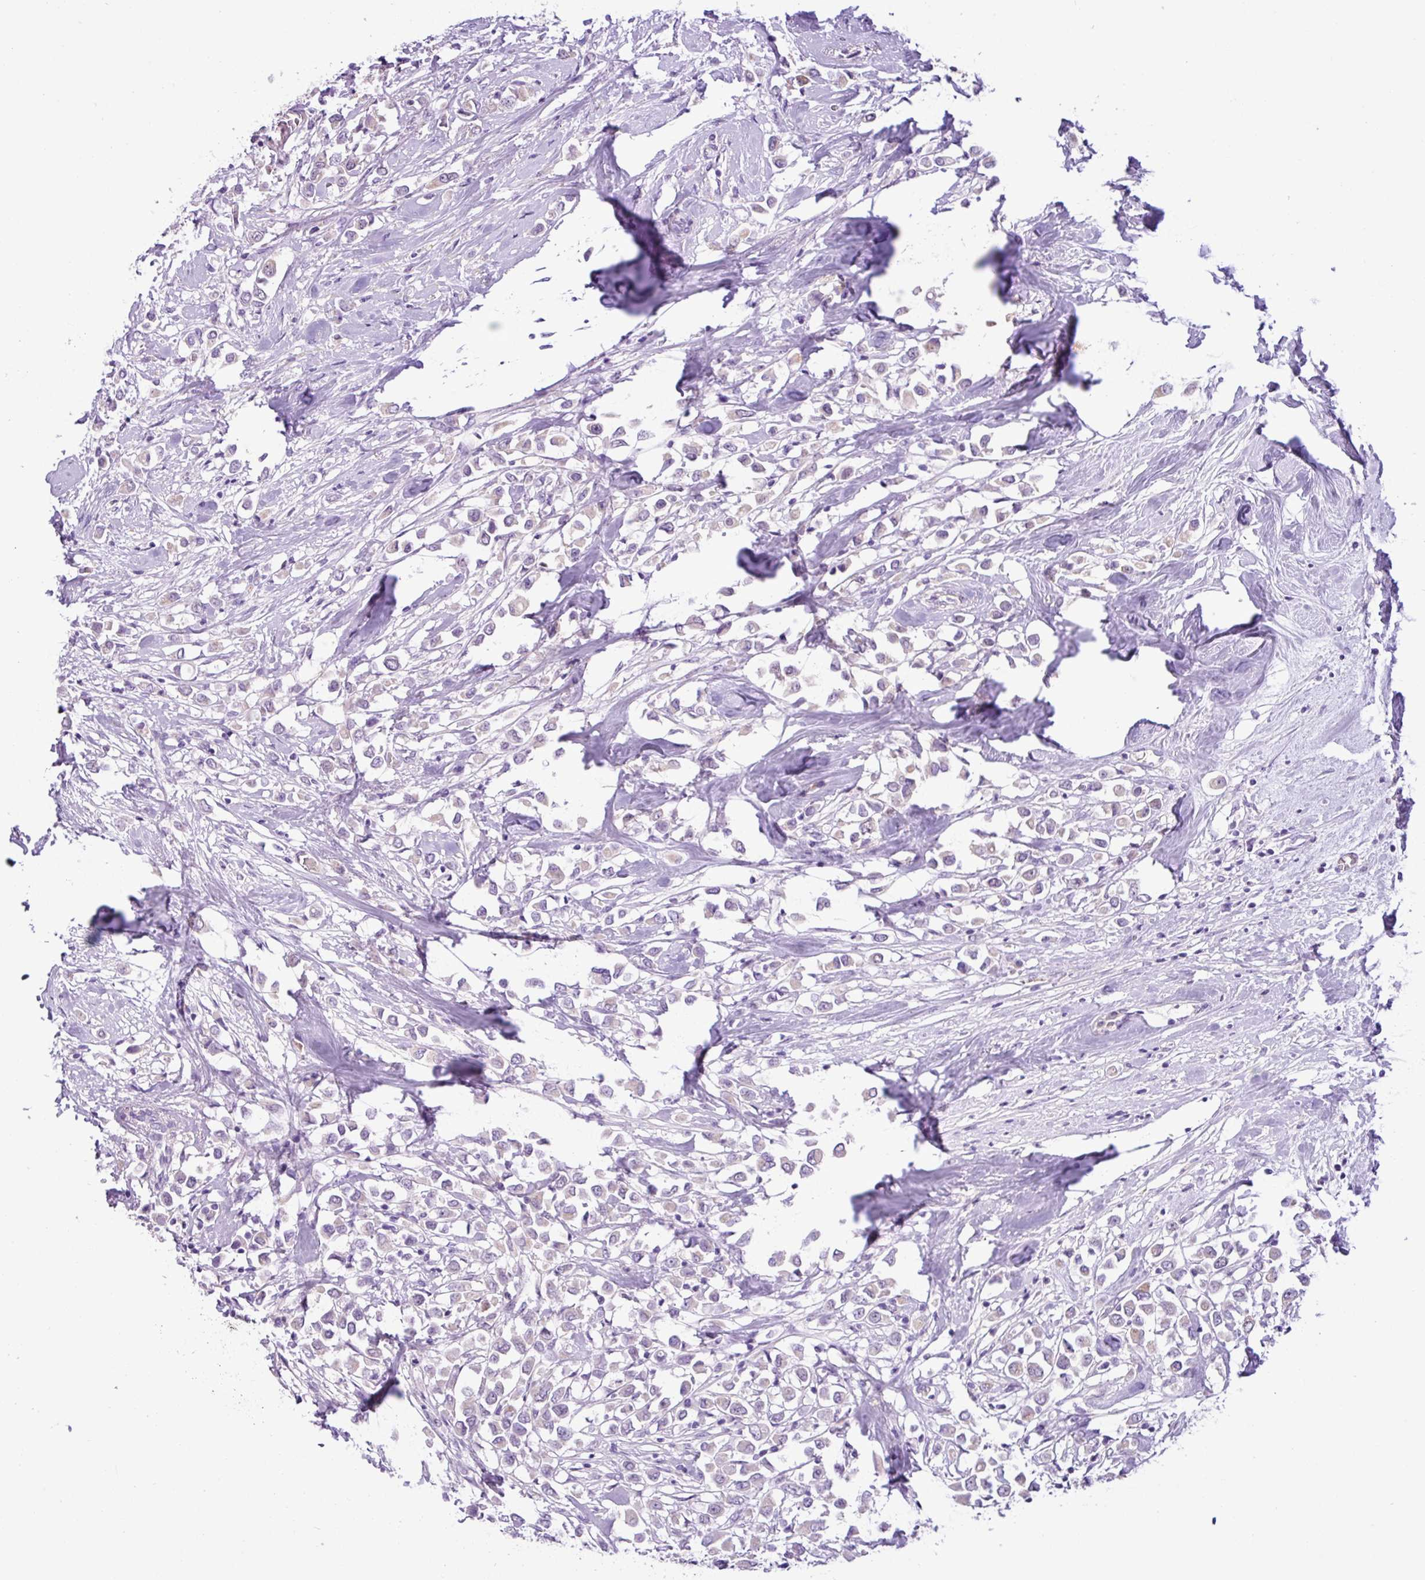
{"staining": {"intensity": "weak", "quantity": "25%-75%", "location": "cytoplasmic/membranous"}, "tissue": "breast cancer", "cell_type": "Tumor cells", "image_type": "cancer", "snomed": [{"axis": "morphology", "description": "Duct carcinoma"}, {"axis": "topography", "description": "Breast"}], "caption": "The image exhibits a brown stain indicating the presence of a protein in the cytoplasmic/membranous of tumor cells in breast cancer.", "gene": "TONSL", "patient": {"sex": "female", "age": 61}}